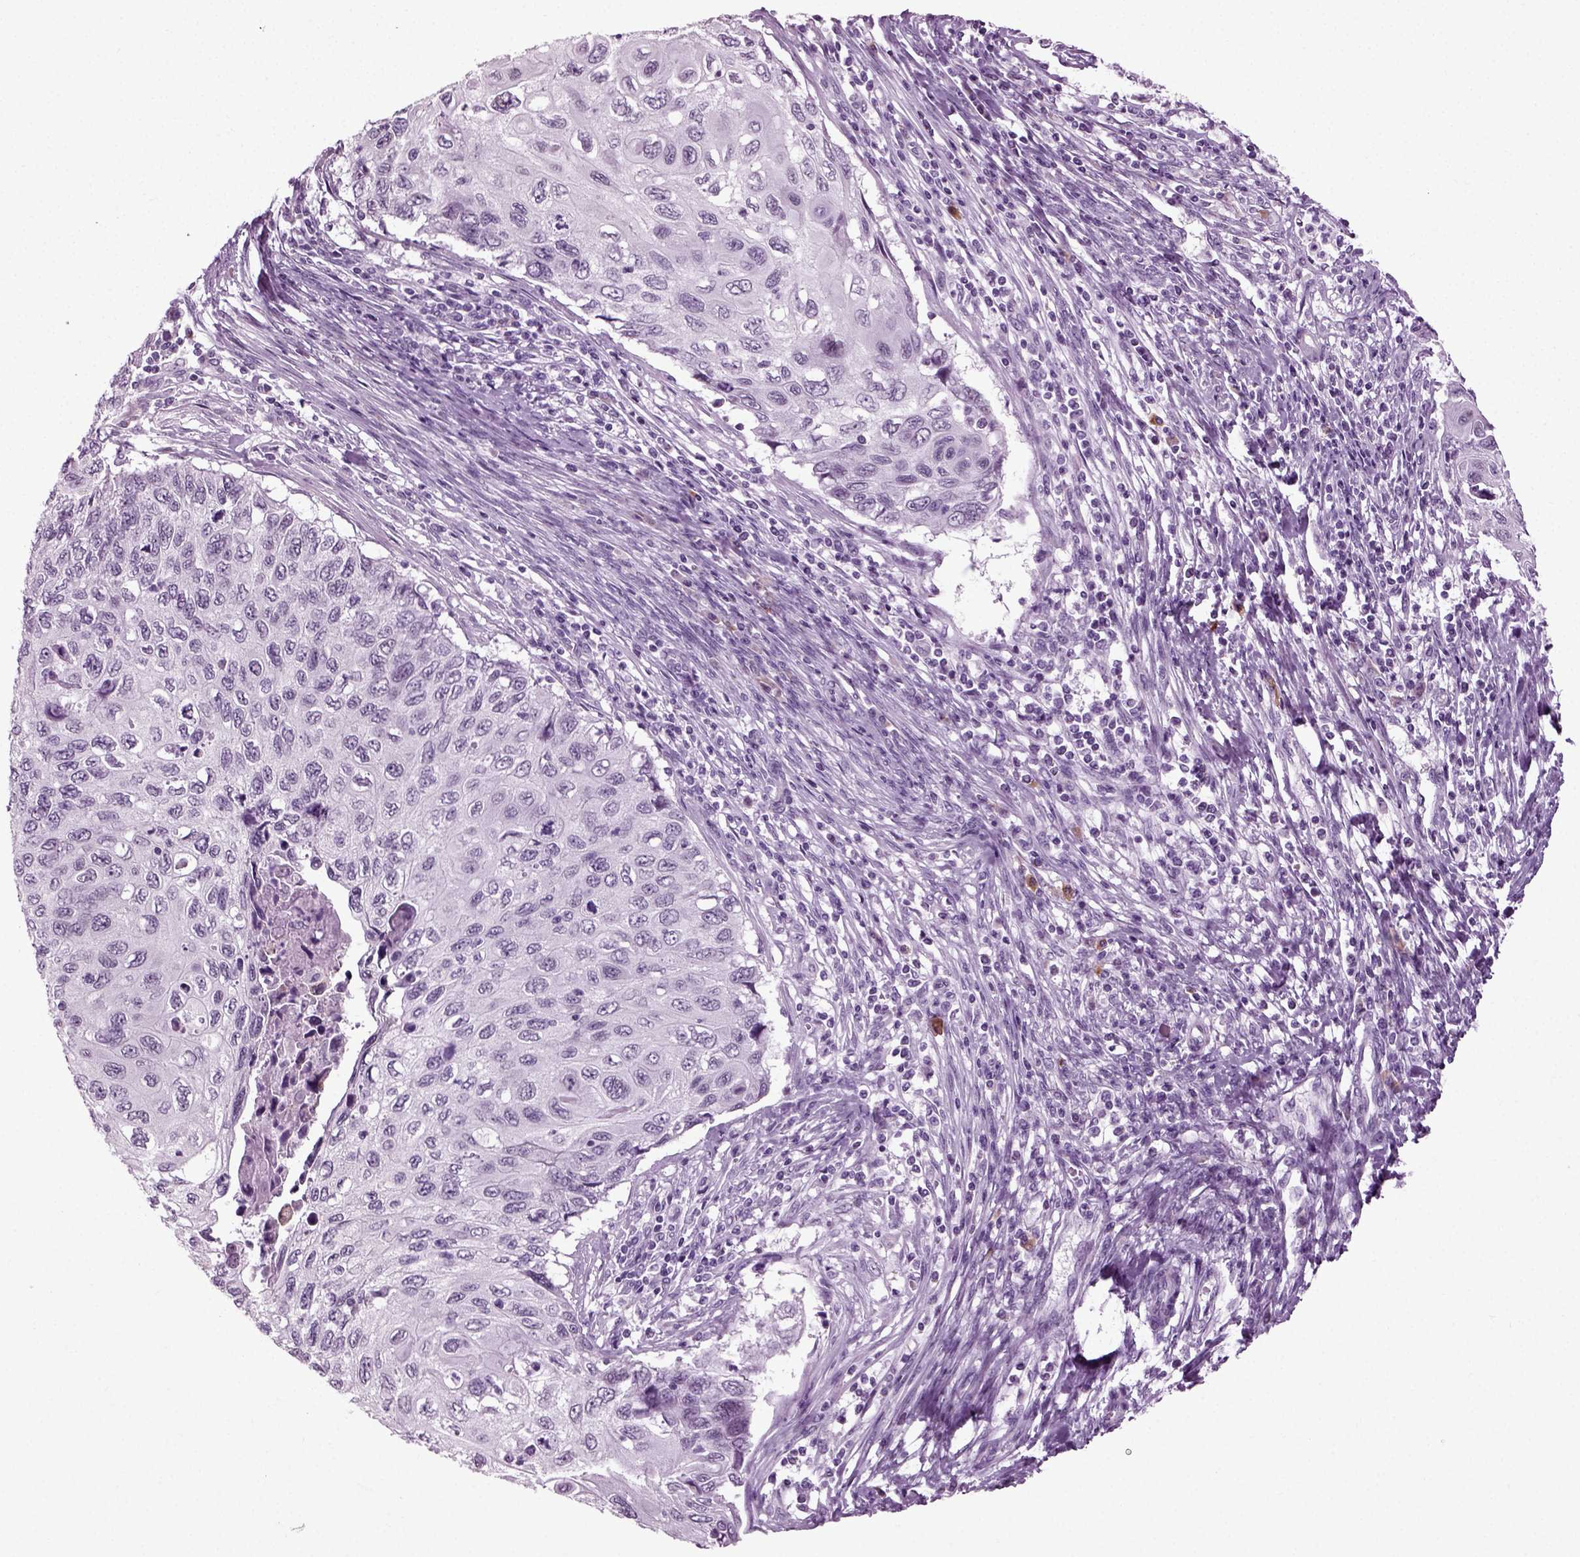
{"staining": {"intensity": "negative", "quantity": "none", "location": "none"}, "tissue": "cervical cancer", "cell_type": "Tumor cells", "image_type": "cancer", "snomed": [{"axis": "morphology", "description": "Squamous cell carcinoma, NOS"}, {"axis": "topography", "description": "Cervix"}], "caption": "IHC of human squamous cell carcinoma (cervical) shows no expression in tumor cells. The staining is performed using DAB brown chromogen with nuclei counter-stained in using hematoxylin.", "gene": "PRLH", "patient": {"sex": "female", "age": 70}}